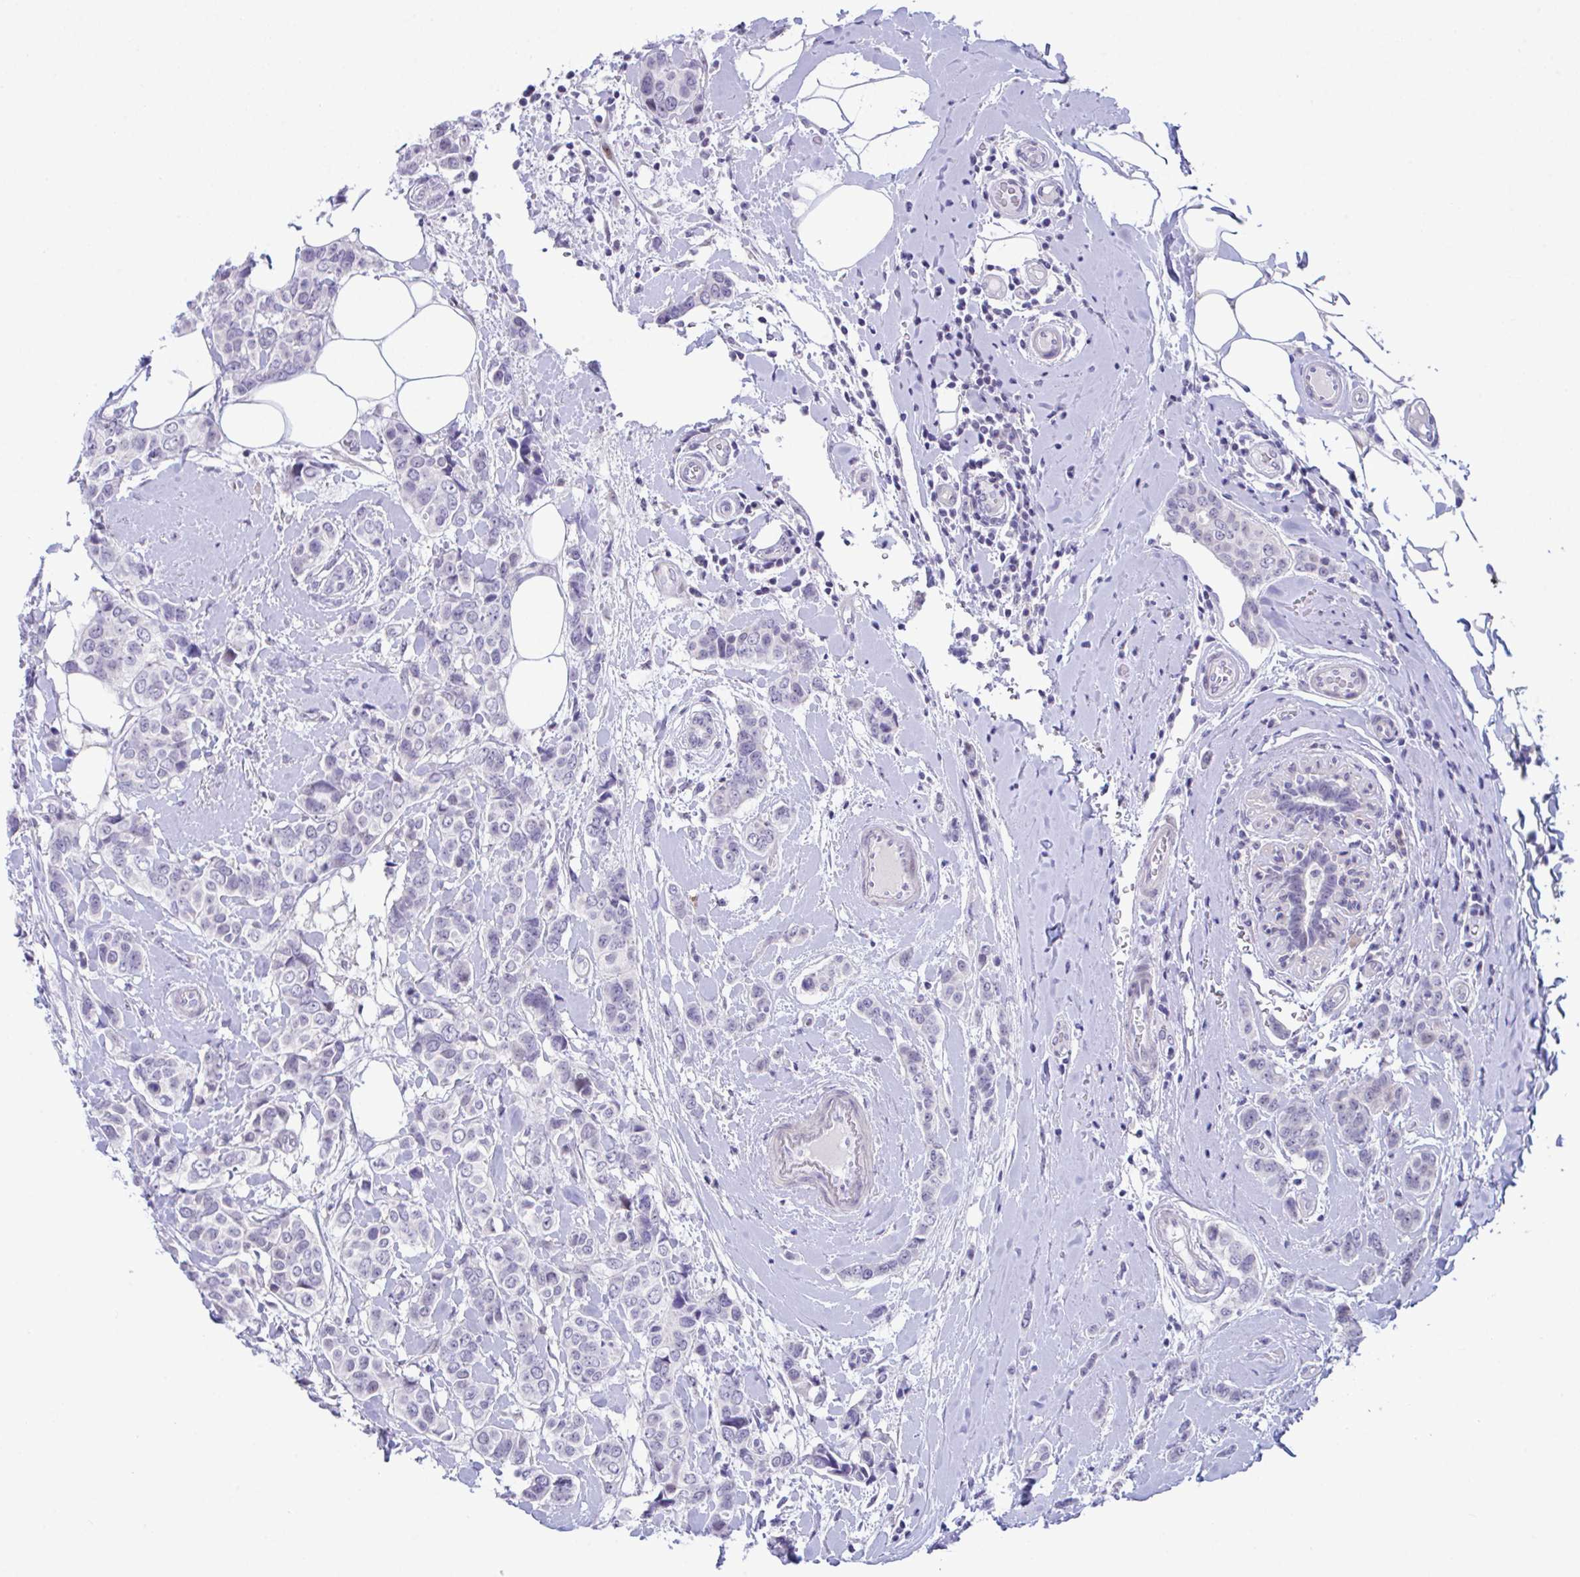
{"staining": {"intensity": "negative", "quantity": "none", "location": "none"}, "tissue": "breast cancer", "cell_type": "Tumor cells", "image_type": "cancer", "snomed": [{"axis": "morphology", "description": "Lobular carcinoma"}, {"axis": "topography", "description": "Breast"}], "caption": "This is a micrograph of IHC staining of lobular carcinoma (breast), which shows no staining in tumor cells. (Immunohistochemistry, brightfield microscopy, high magnification).", "gene": "USP35", "patient": {"sex": "female", "age": 51}}